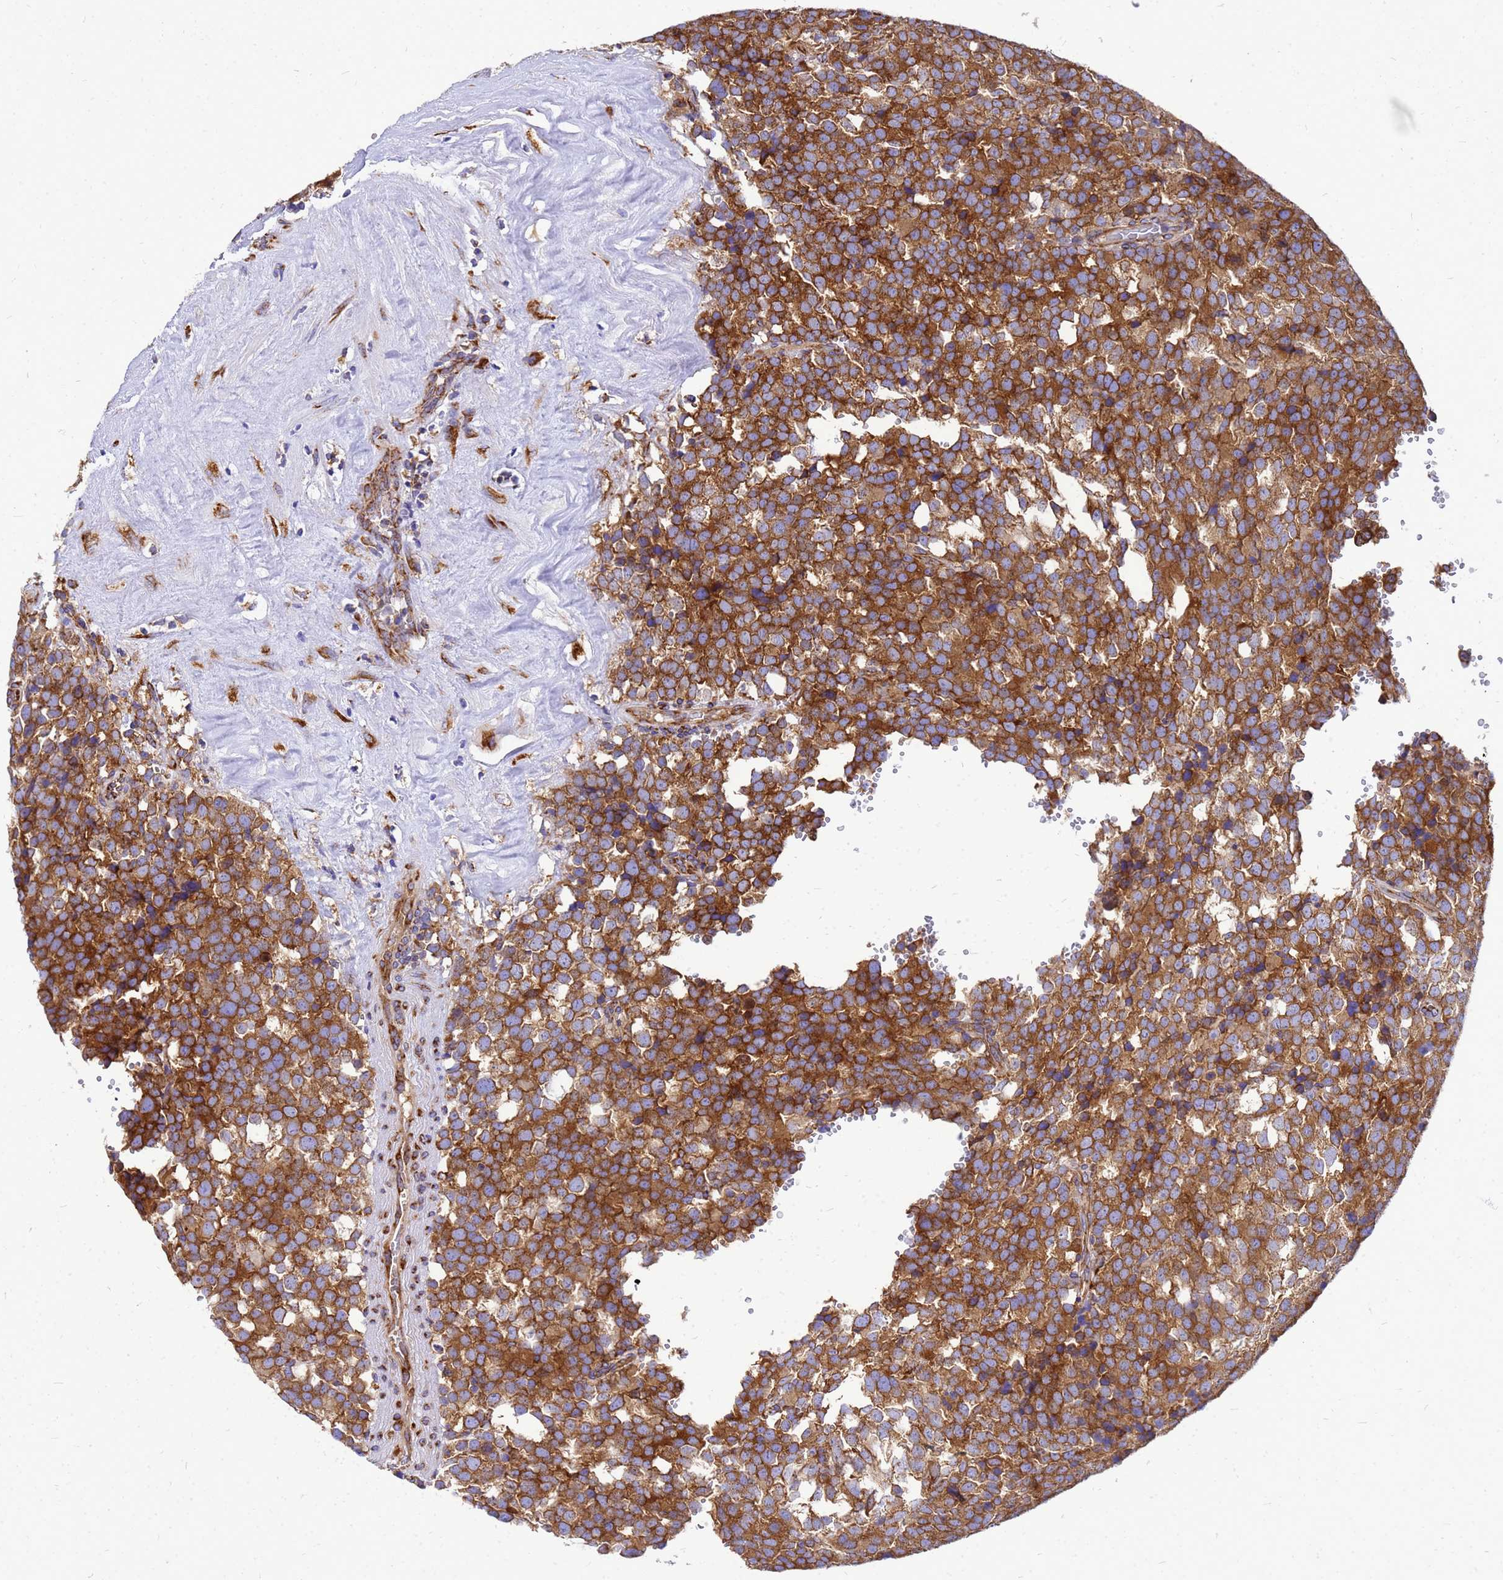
{"staining": {"intensity": "strong", "quantity": ">75%", "location": "cytoplasmic/membranous"}, "tissue": "testis cancer", "cell_type": "Tumor cells", "image_type": "cancer", "snomed": [{"axis": "morphology", "description": "Seminoma, NOS"}, {"axis": "topography", "description": "Testis"}], "caption": "Tumor cells exhibit strong cytoplasmic/membranous staining in approximately >75% of cells in testis cancer. (Stains: DAB (3,3'-diaminobenzidine) in brown, nuclei in blue, Microscopy: brightfield microscopy at high magnification).", "gene": "EEF1D", "patient": {"sex": "male", "age": 71}}